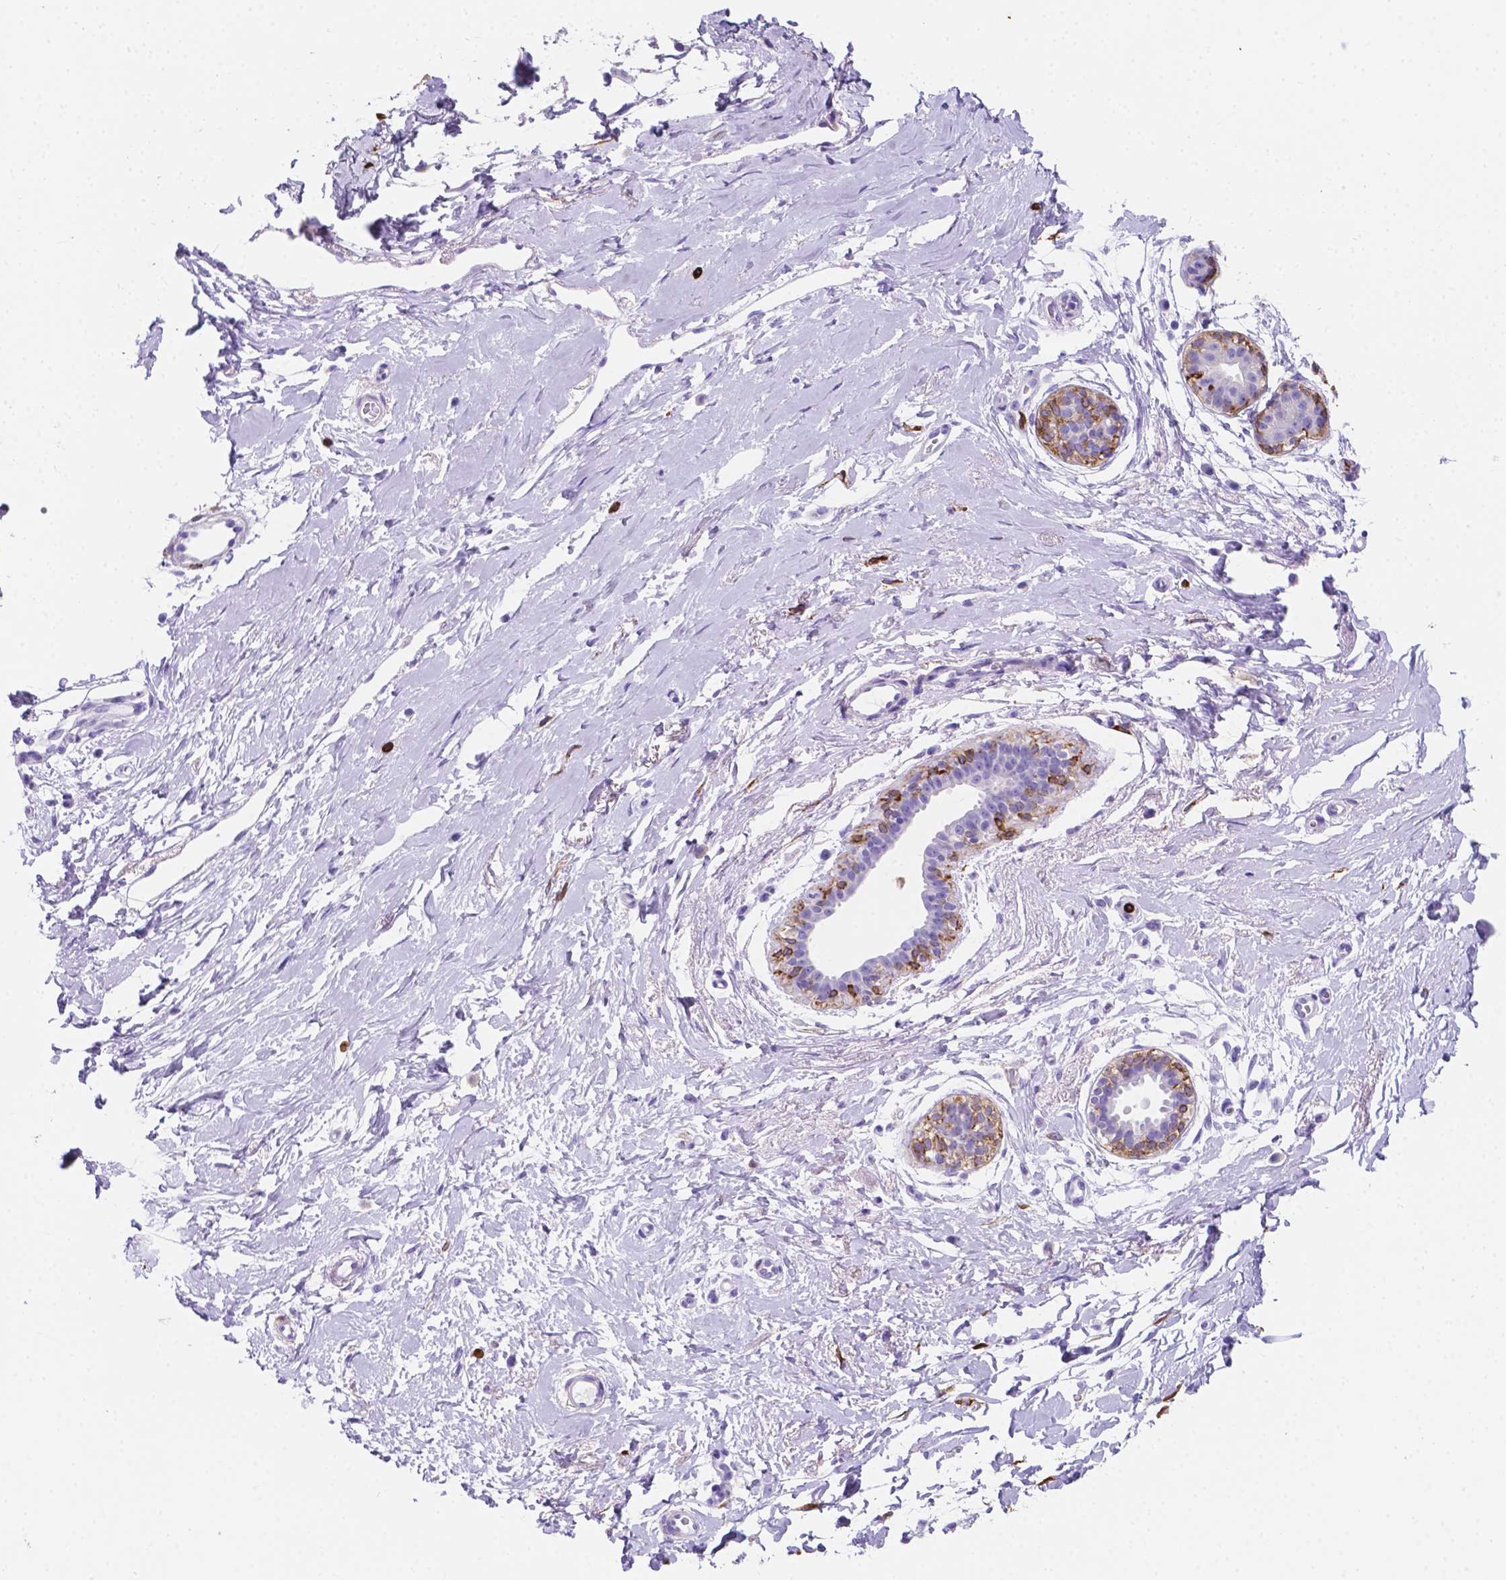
{"staining": {"intensity": "strong", "quantity": ">75%", "location": "cytoplasmic/membranous"}, "tissue": "breast", "cell_type": "Adipocytes", "image_type": "normal", "snomed": [{"axis": "morphology", "description": "Normal tissue, NOS"}, {"axis": "topography", "description": "Breast"}], "caption": "This is a micrograph of IHC staining of benign breast, which shows strong expression in the cytoplasmic/membranous of adipocytes.", "gene": "MACF1", "patient": {"sex": "female", "age": 49}}